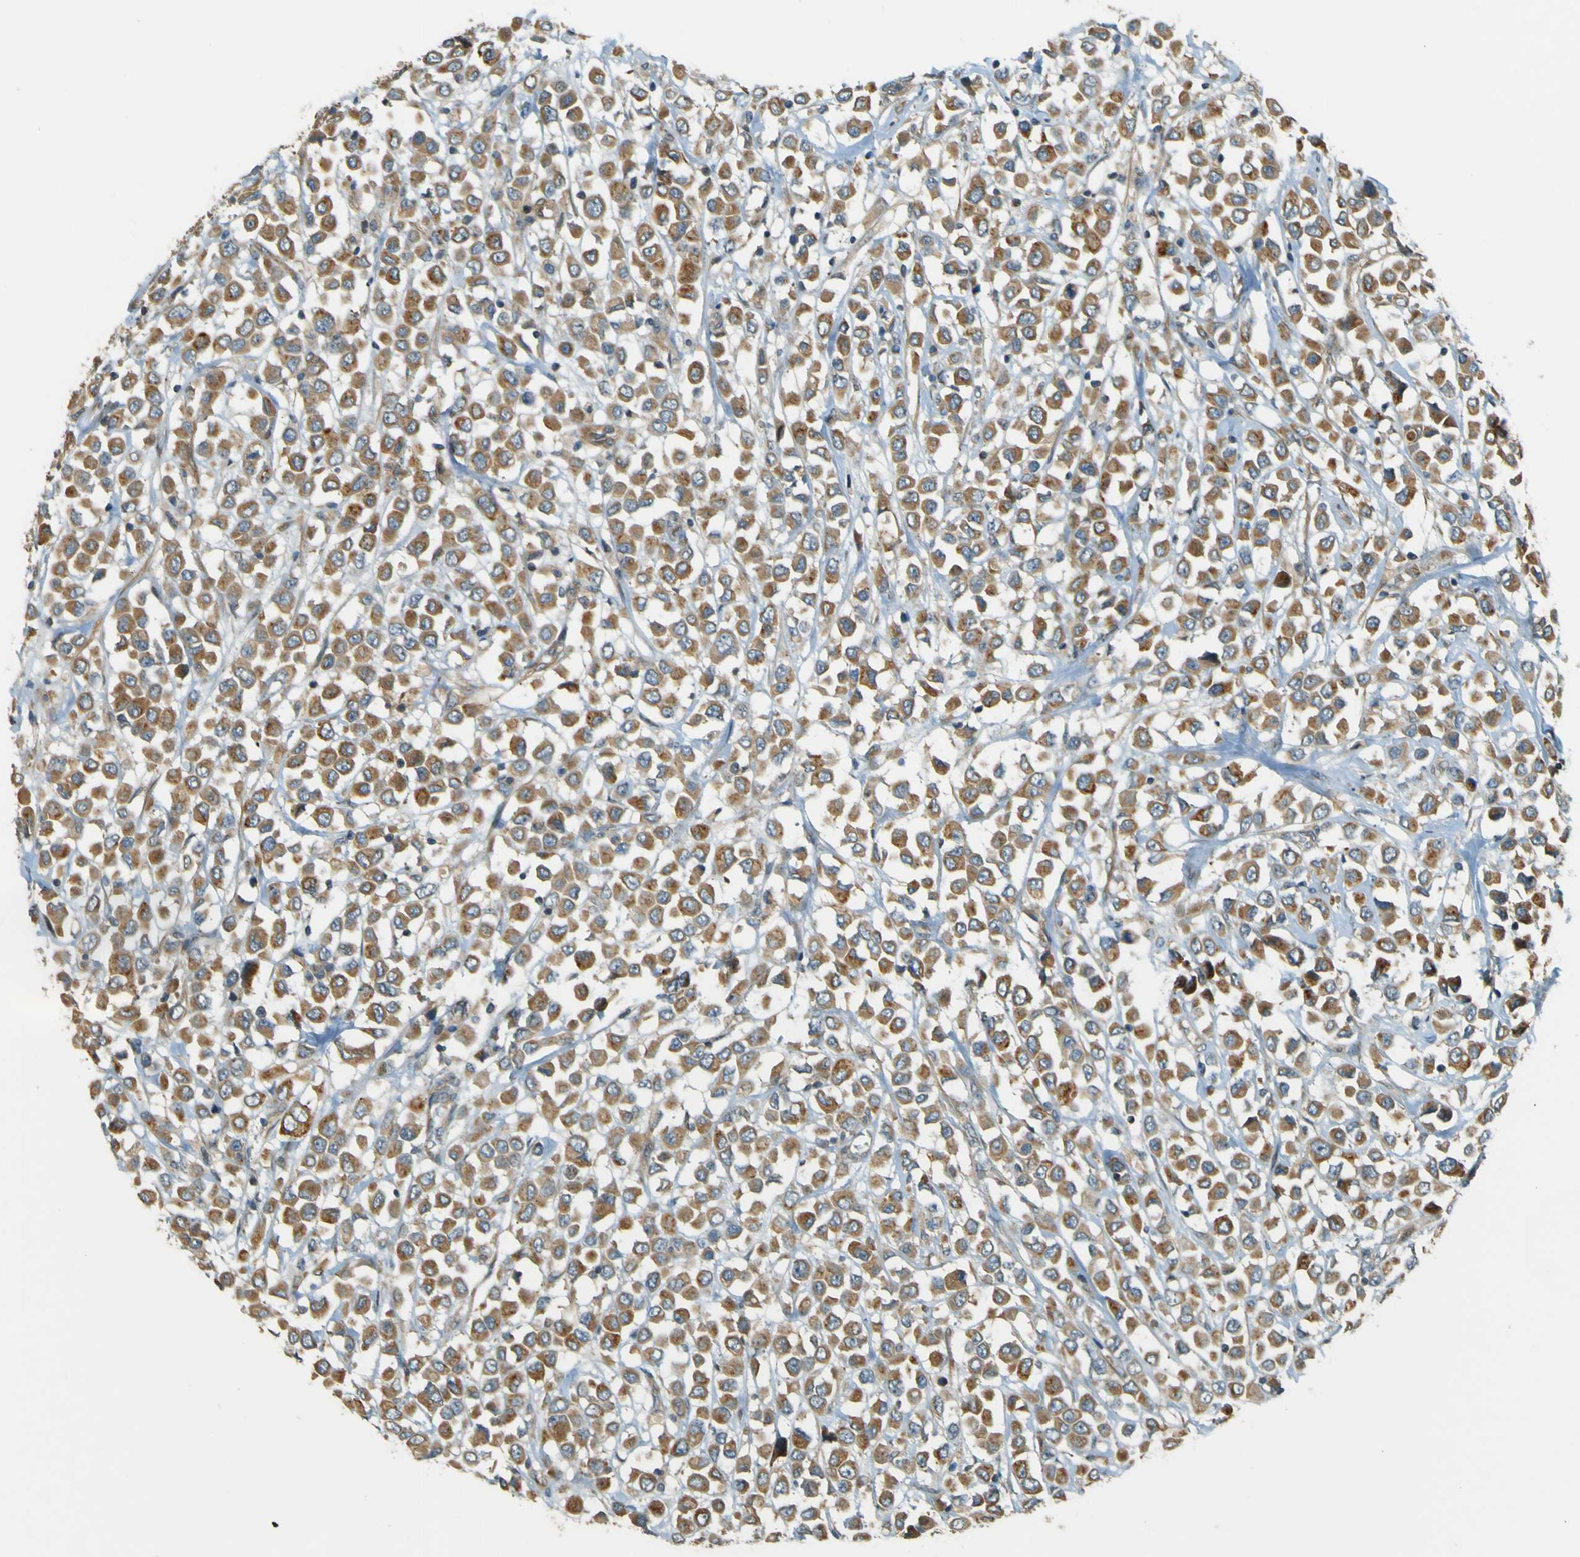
{"staining": {"intensity": "moderate", "quantity": ">75%", "location": "cytoplasmic/membranous"}, "tissue": "breast cancer", "cell_type": "Tumor cells", "image_type": "cancer", "snomed": [{"axis": "morphology", "description": "Duct carcinoma"}, {"axis": "topography", "description": "Breast"}], "caption": "An image showing moderate cytoplasmic/membranous positivity in approximately >75% of tumor cells in intraductal carcinoma (breast), as visualized by brown immunohistochemical staining.", "gene": "LPCAT1", "patient": {"sex": "female", "age": 61}}